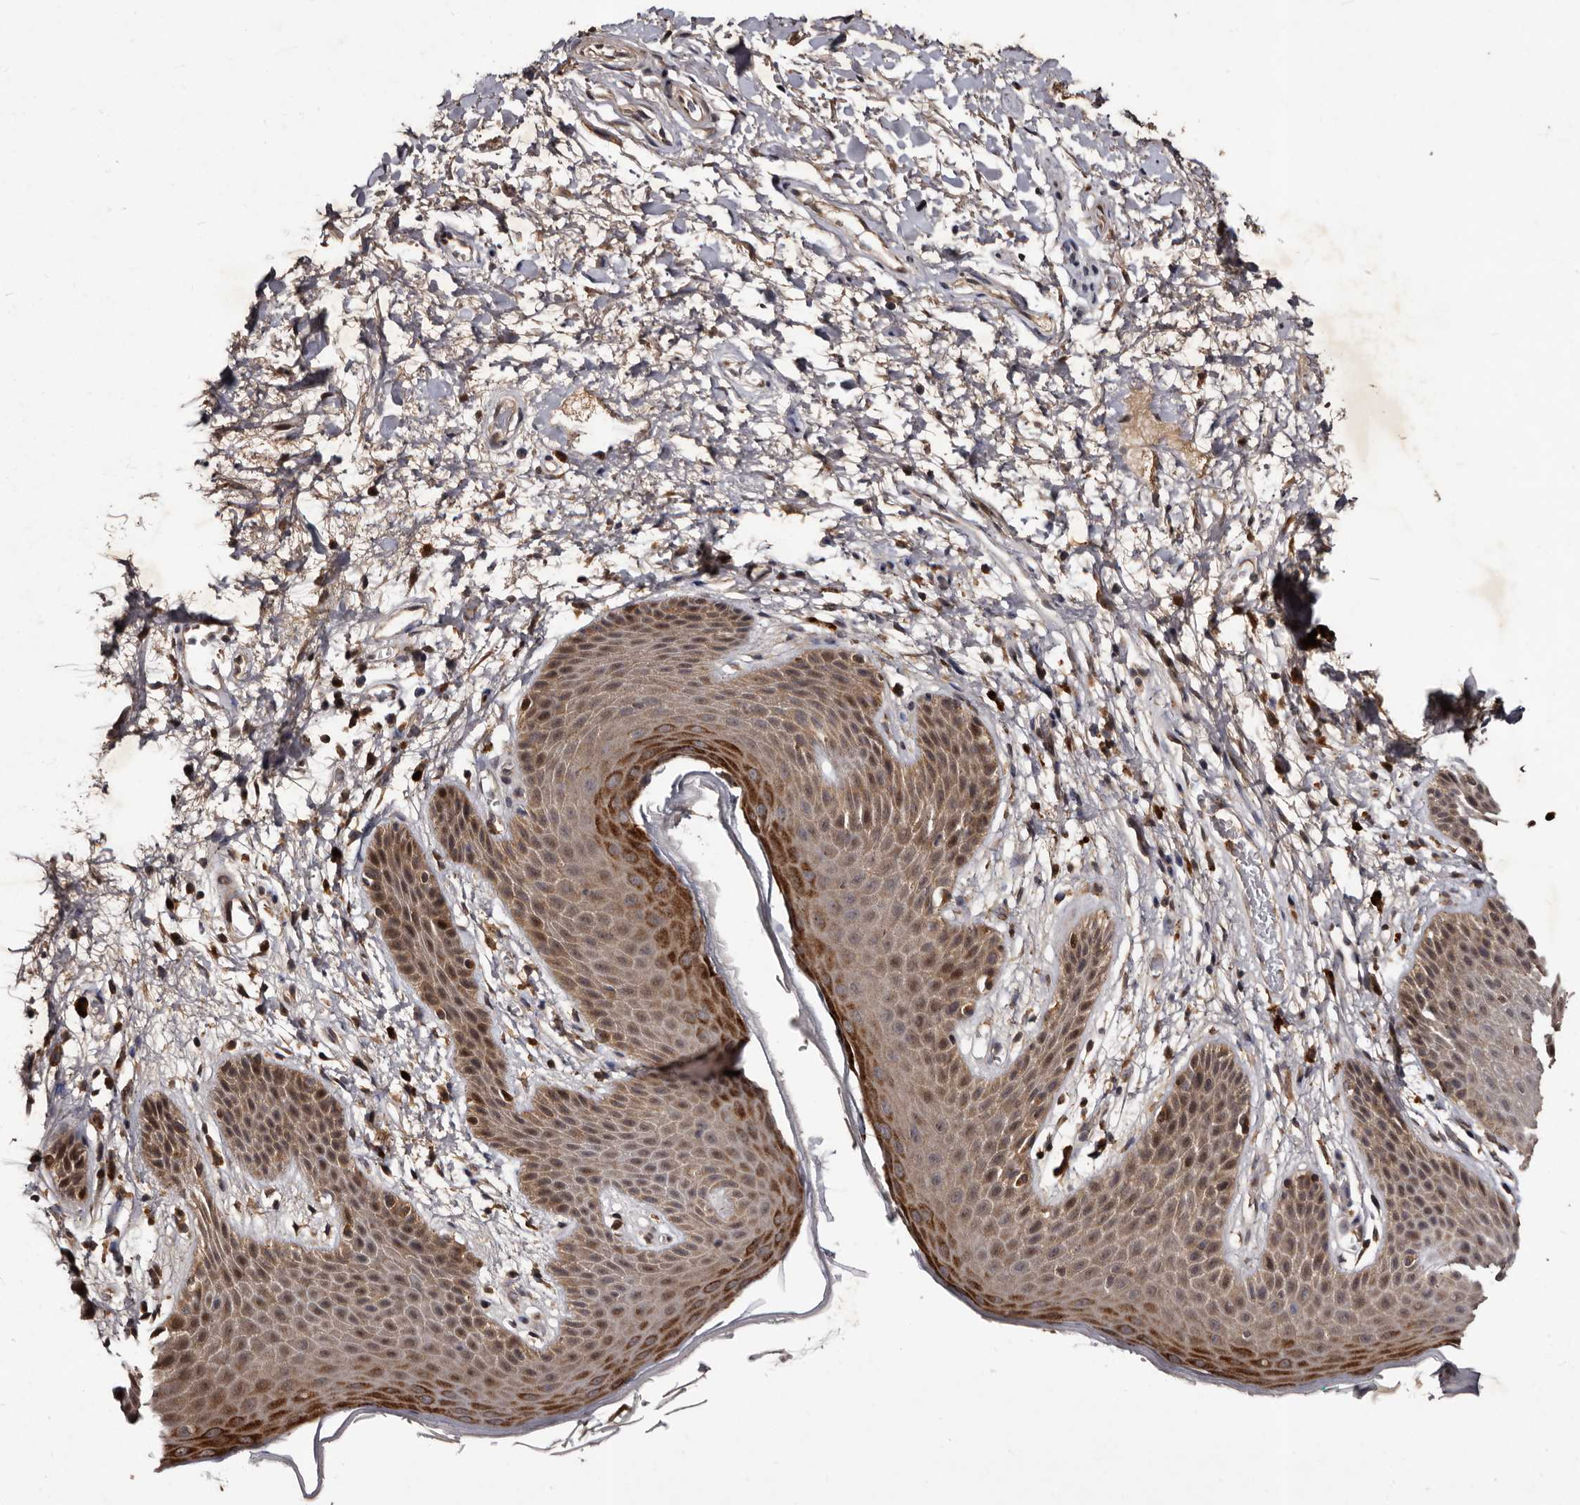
{"staining": {"intensity": "moderate", "quantity": ">75%", "location": "cytoplasmic/membranous,nuclear"}, "tissue": "skin", "cell_type": "Epidermal cells", "image_type": "normal", "snomed": [{"axis": "morphology", "description": "Normal tissue, NOS"}, {"axis": "topography", "description": "Anal"}], "caption": "Protein staining demonstrates moderate cytoplasmic/membranous,nuclear positivity in about >75% of epidermal cells in unremarkable skin.", "gene": "MKRN3", "patient": {"sex": "male", "age": 74}}